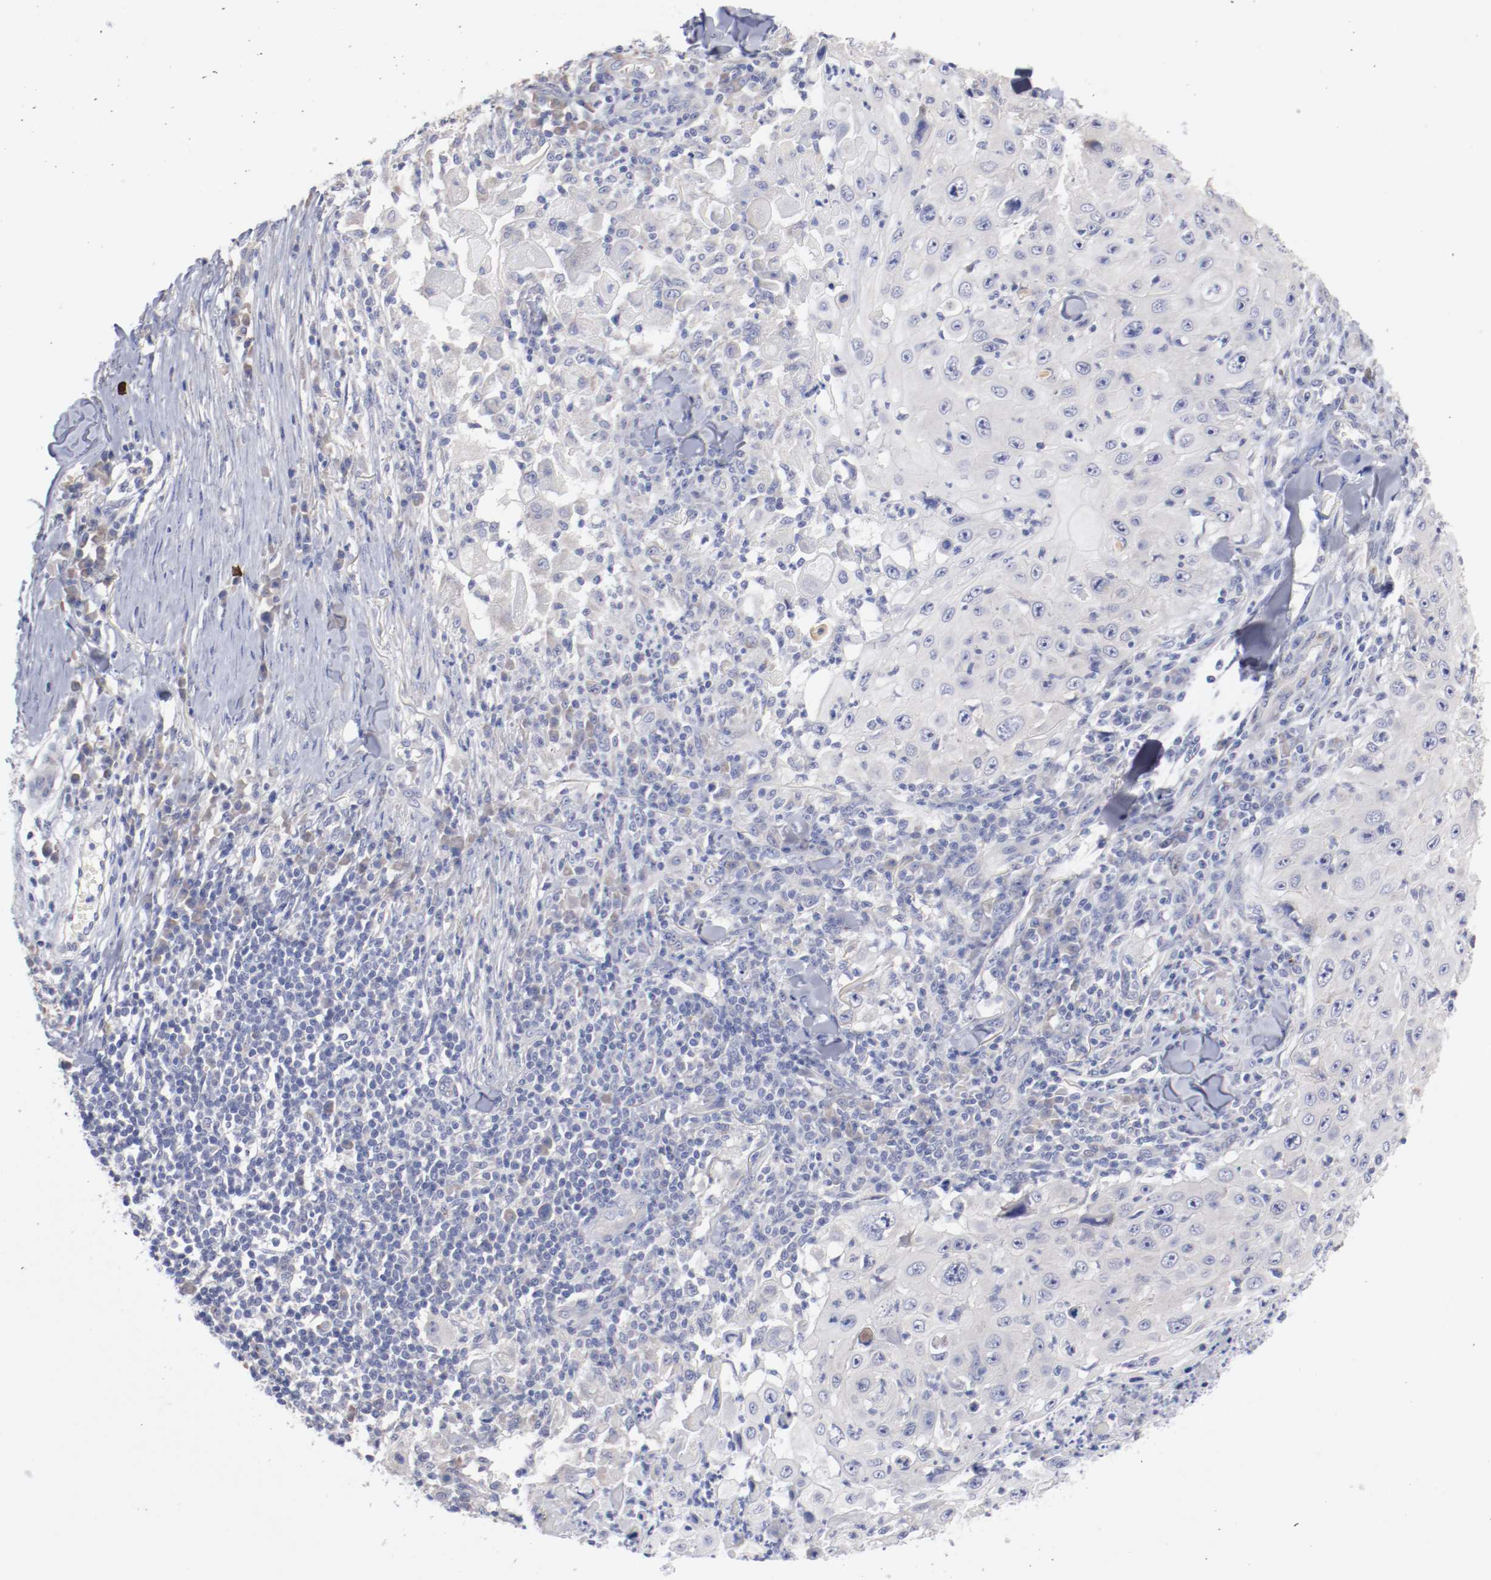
{"staining": {"intensity": "negative", "quantity": "none", "location": "none"}, "tissue": "skin cancer", "cell_type": "Tumor cells", "image_type": "cancer", "snomed": [{"axis": "morphology", "description": "Squamous cell carcinoma, NOS"}, {"axis": "topography", "description": "Skin"}], "caption": "DAB immunohistochemical staining of human skin cancer demonstrates no significant staining in tumor cells.", "gene": "CPE", "patient": {"sex": "male", "age": 86}}